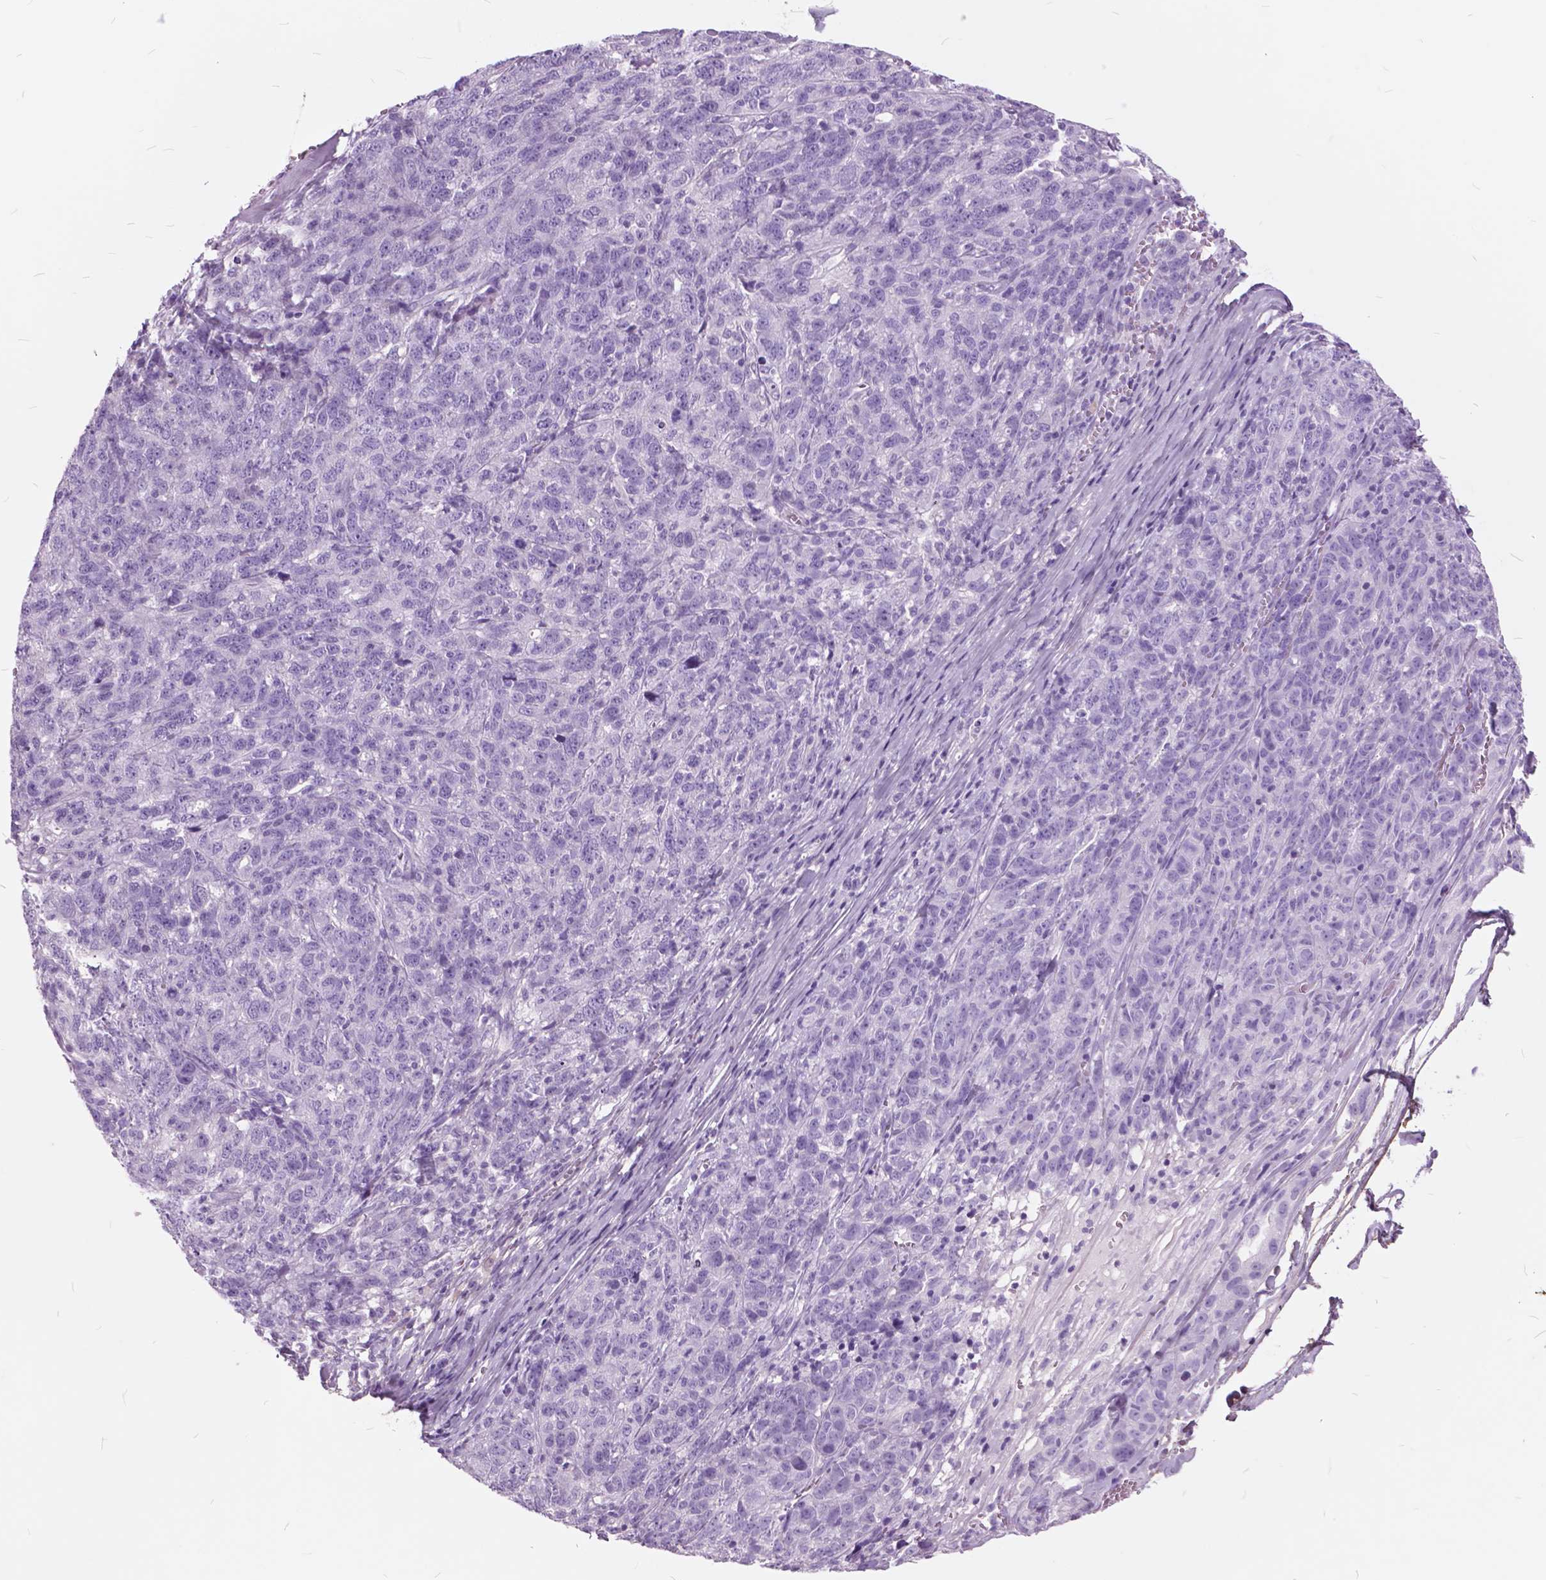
{"staining": {"intensity": "negative", "quantity": "none", "location": "none"}, "tissue": "ovarian cancer", "cell_type": "Tumor cells", "image_type": "cancer", "snomed": [{"axis": "morphology", "description": "Cystadenocarcinoma, serous, NOS"}, {"axis": "topography", "description": "Ovary"}], "caption": "This histopathology image is of serous cystadenocarcinoma (ovarian) stained with IHC to label a protein in brown with the nuclei are counter-stained blue. There is no staining in tumor cells.", "gene": "GDF9", "patient": {"sex": "female", "age": 71}}